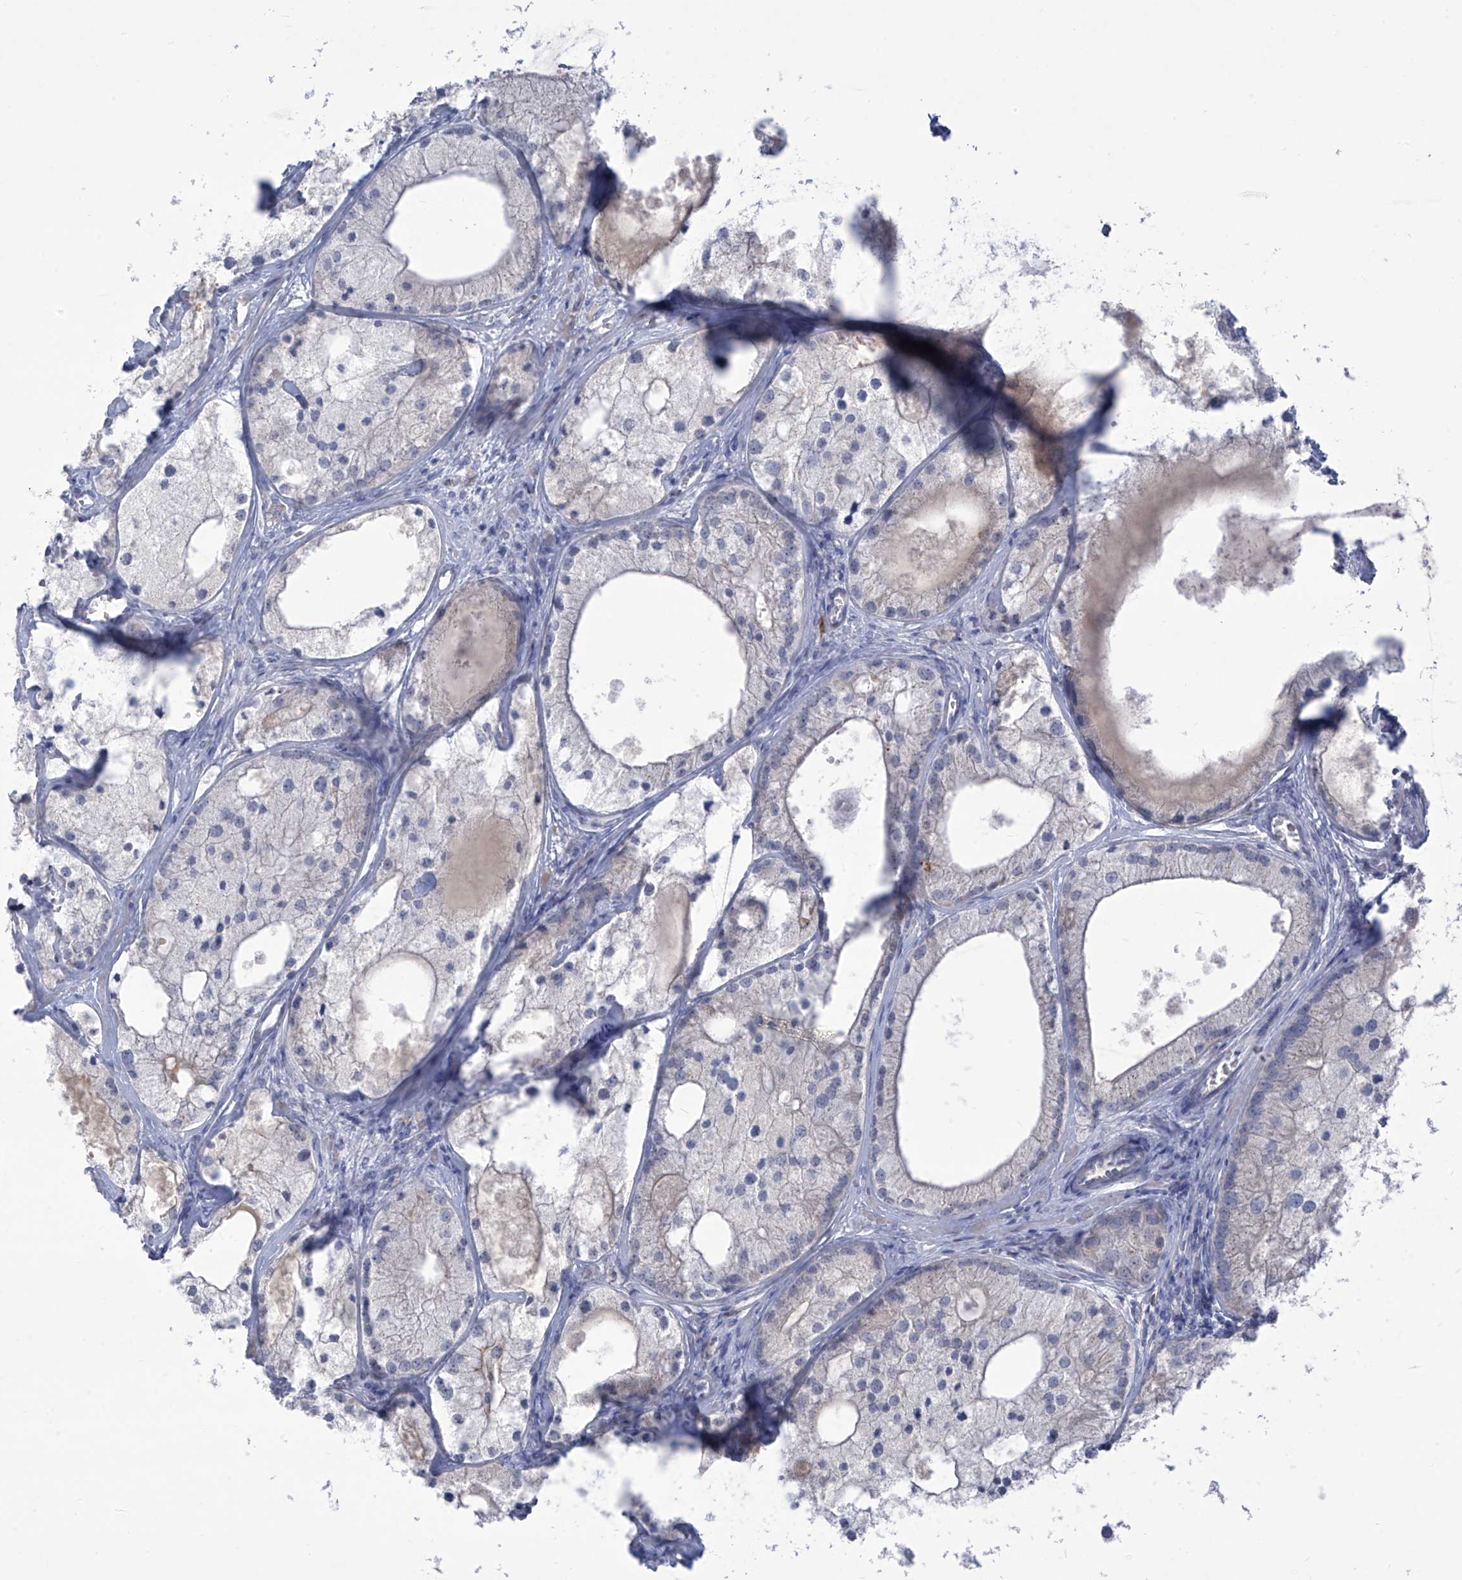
{"staining": {"intensity": "negative", "quantity": "none", "location": "none"}, "tissue": "prostate cancer", "cell_type": "Tumor cells", "image_type": "cancer", "snomed": [{"axis": "morphology", "description": "Adenocarcinoma, Low grade"}, {"axis": "topography", "description": "Prostate"}], "caption": "Tumor cells are negative for brown protein staining in prostate cancer (adenocarcinoma (low-grade)).", "gene": "SLCO4A1", "patient": {"sex": "male", "age": 69}}